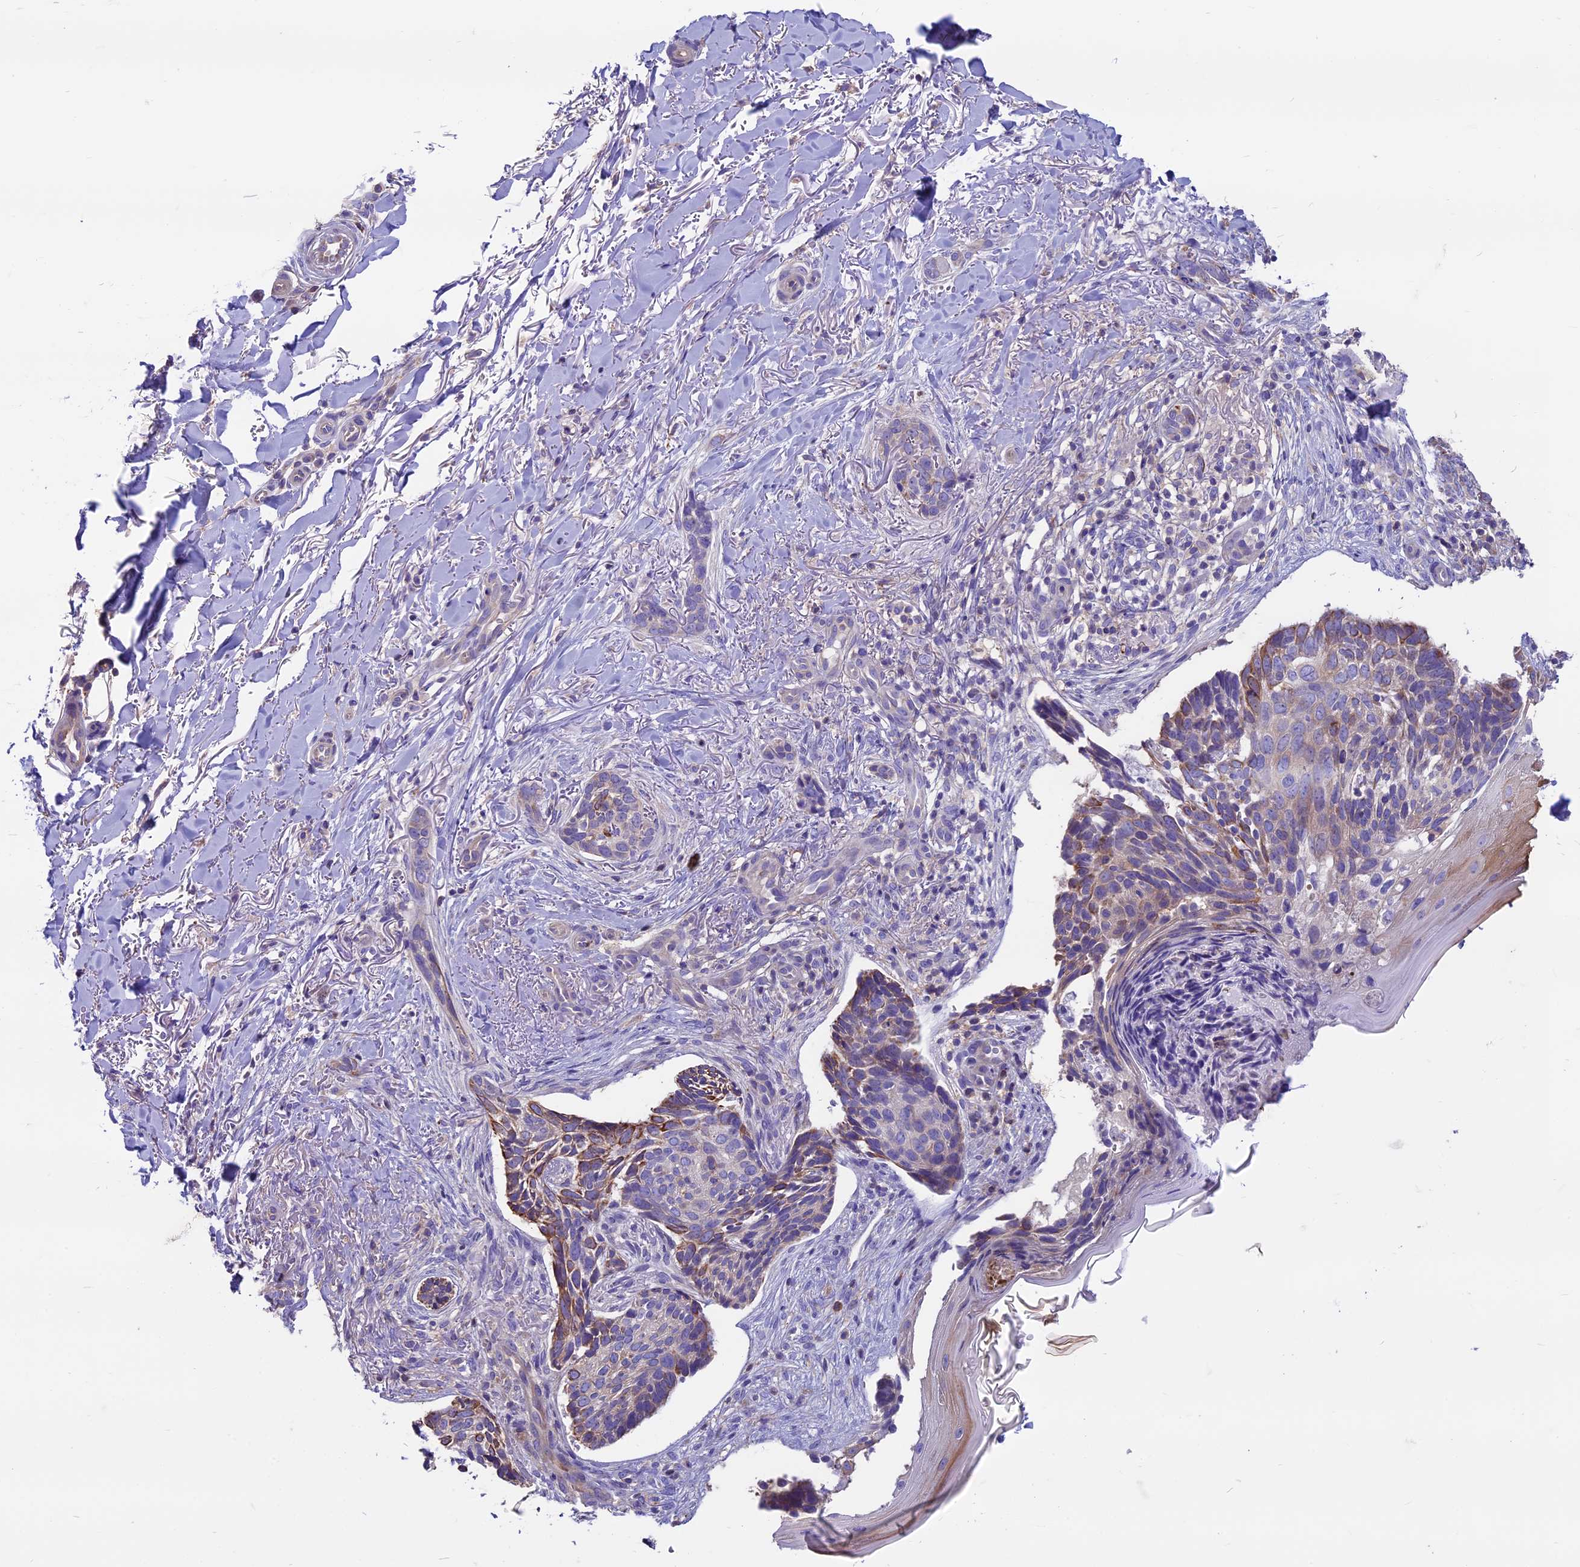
{"staining": {"intensity": "moderate", "quantity": "<25%", "location": "cytoplasmic/membranous"}, "tissue": "skin cancer", "cell_type": "Tumor cells", "image_type": "cancer", "snomed": [{"axis": "morphology", "description": "Normal tissue, NOS"}, {"axis": "morphology", "description": "Basal cell carcinoma"}, {"axis": "topography", "description": "Skin"}], "caption": "Immunohistochemistry (IHC) of human skin basal cell carcinoma reveals low levels of moderate cytoplasmic/membranous positivity in about <25% of tumor cells. (DAB (3,3'-diaminobenzidine) IHC, brown staining for protein, blue staining for nuclei).", "gene": "CDAN1", "patient": {"sex": "female", "age": 67}}